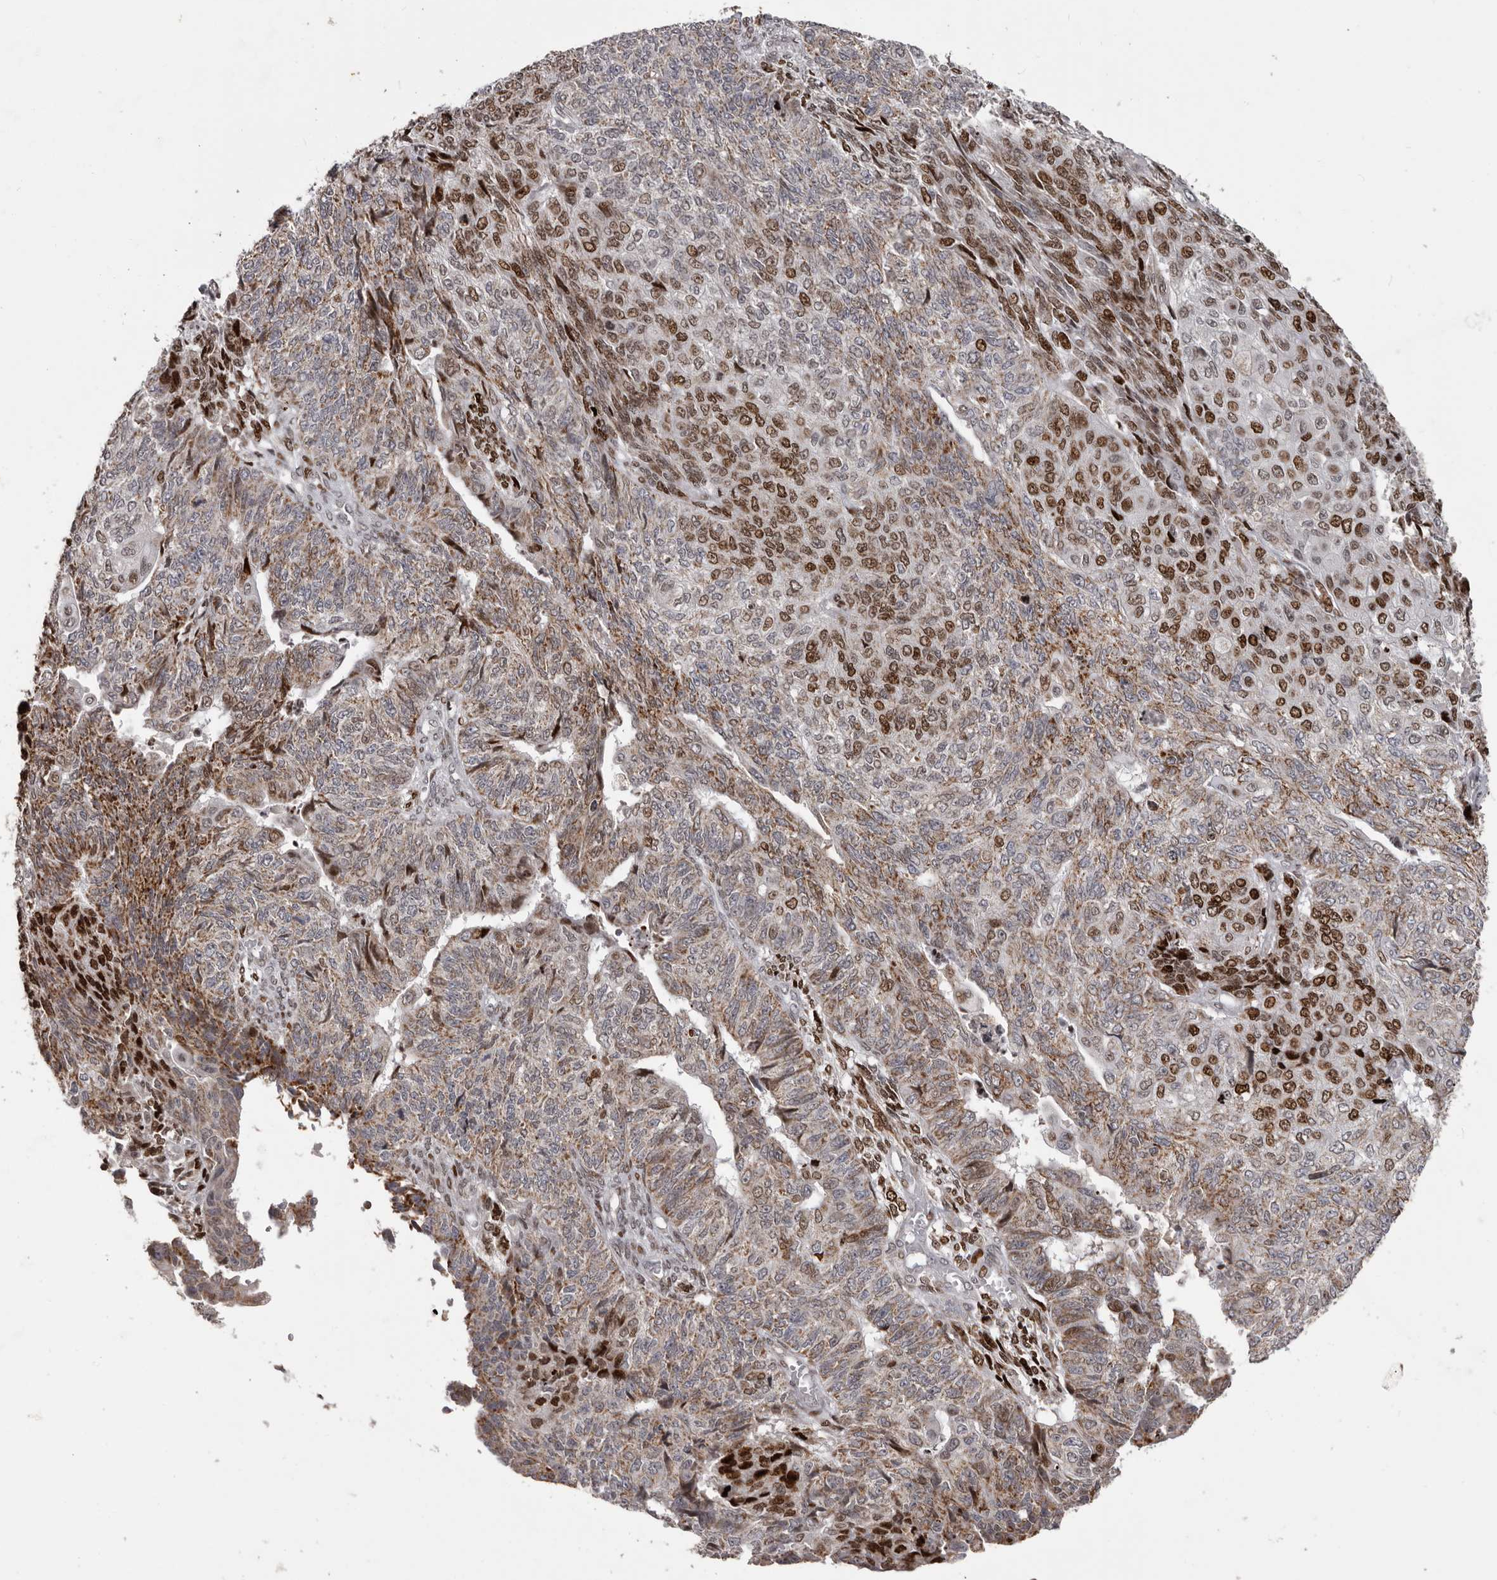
{"staining": {"intensity": "moderate", "quantity": ">75%", "location": "cytoplasmic/membranous,nuclear"}, "tissue": "endometrial cancer", "cell_type": "Tumor cells", "image_type": "cancer", "snomed": [{"axis": "morphology", "description": "Adenocarcinoma, NOS"}, {"axis": "topography", "description": "Endometrium"}], "caption": "Protein staining of adenocarcinoma (endometrial) tissue shows moderate cytoplasmic/membranous and nuclear expression in about >75% of tumor cells.", "gene": "C17orf99", "patient": {"sex": "female", "age": 32}}